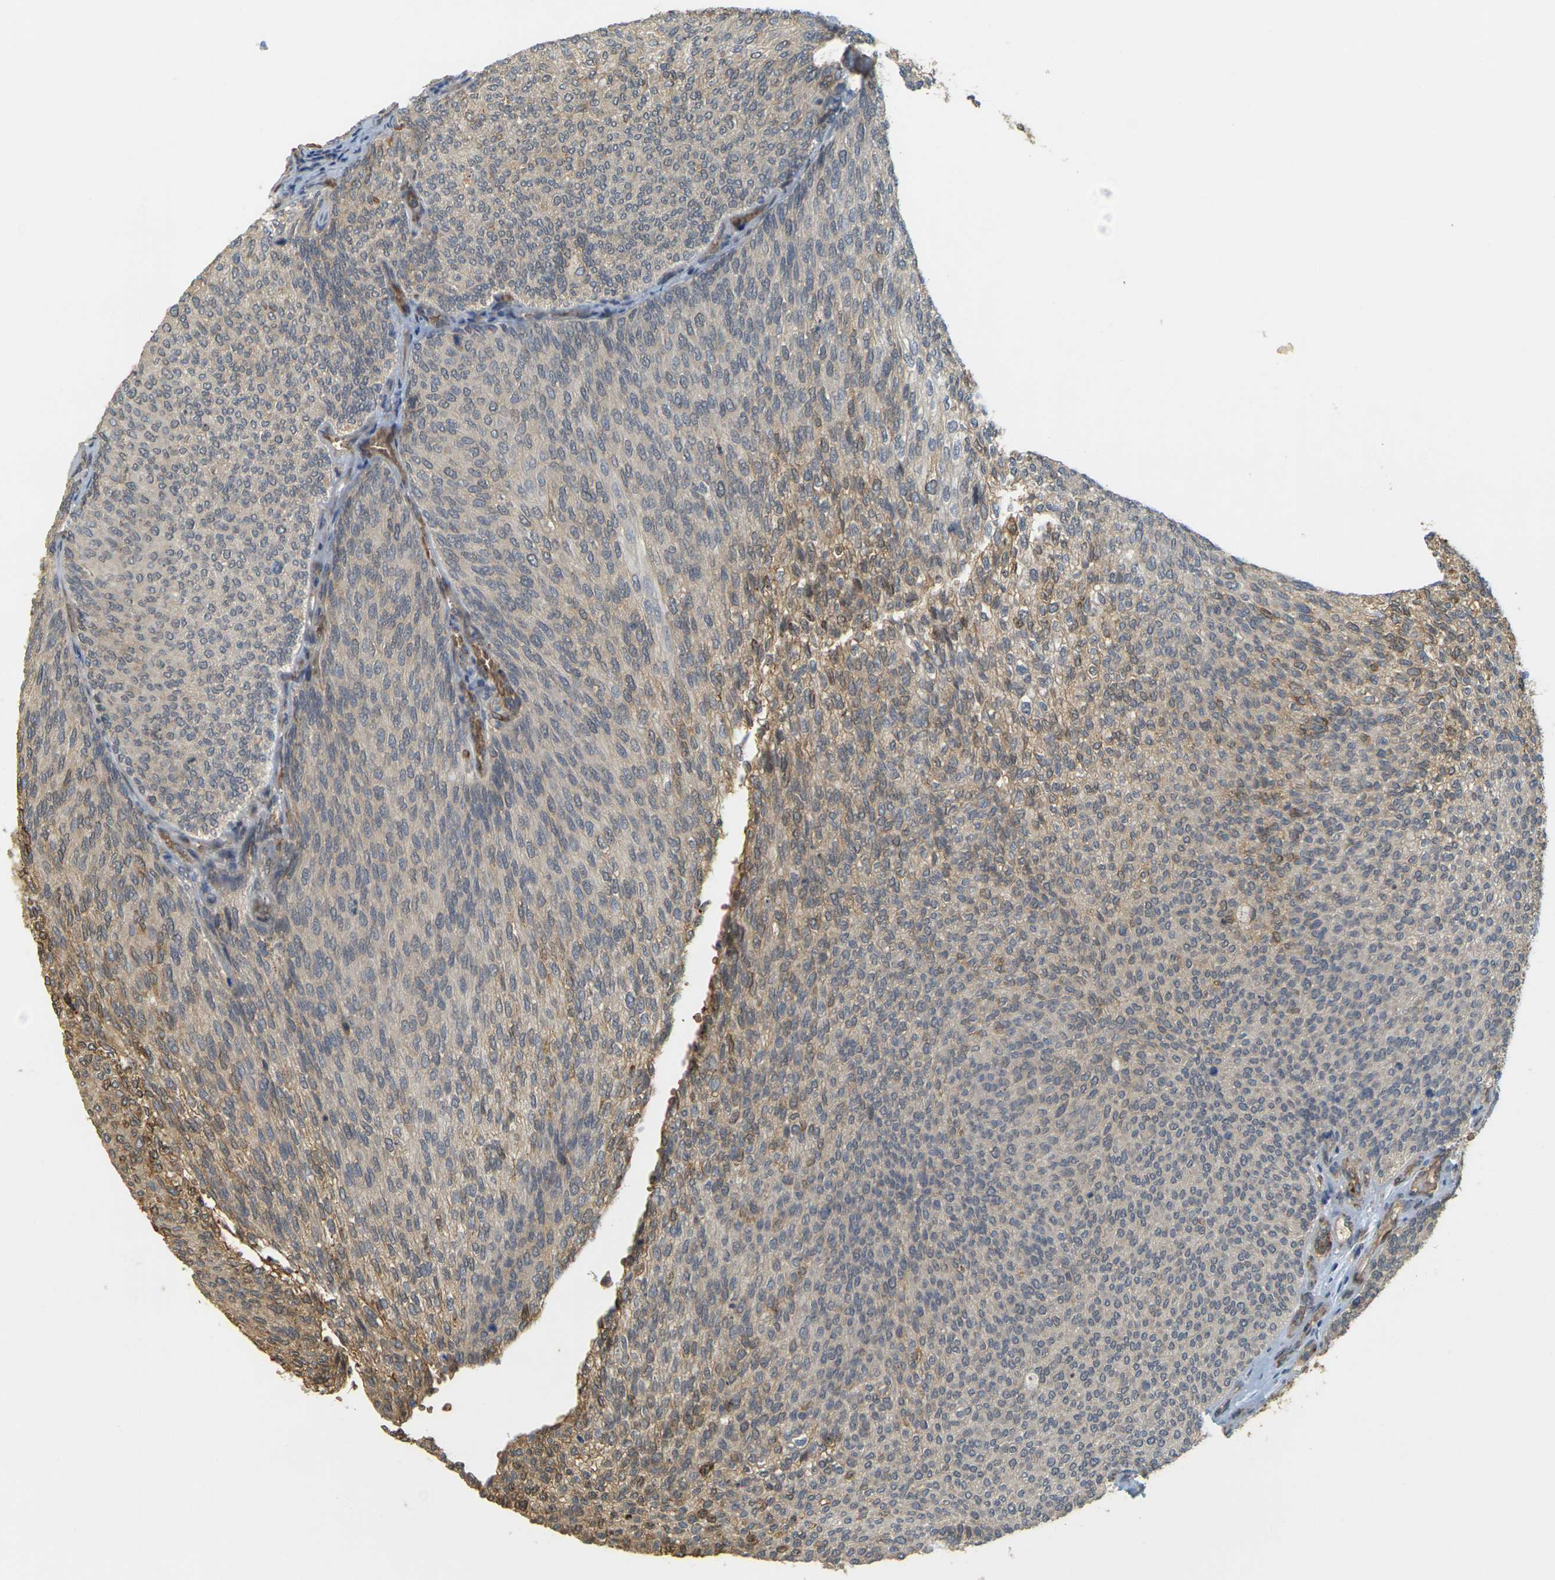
{"staining": {"intensity": "weak", "quantity": "<25%", "location": "cytoplasmic/membranous"}, "tissue": "urothelial cancer", "cell_type": "Tumor cells", "image_type": "cancer", "snomed": [{"axis": "morphology", "description": "Urothelial carcinoma, Low grade"}, {"axis": "topography", "description": "Urinary bladder"}], "caption": "Histopathology image shows no significant protein expression in tumor cells of urothelial cancer. (Immunohistochemistry (ihc), brightfield microscopy, high magnification).", "gene": "MEGF9", "patient": {"sex": "female", "age": 79}}